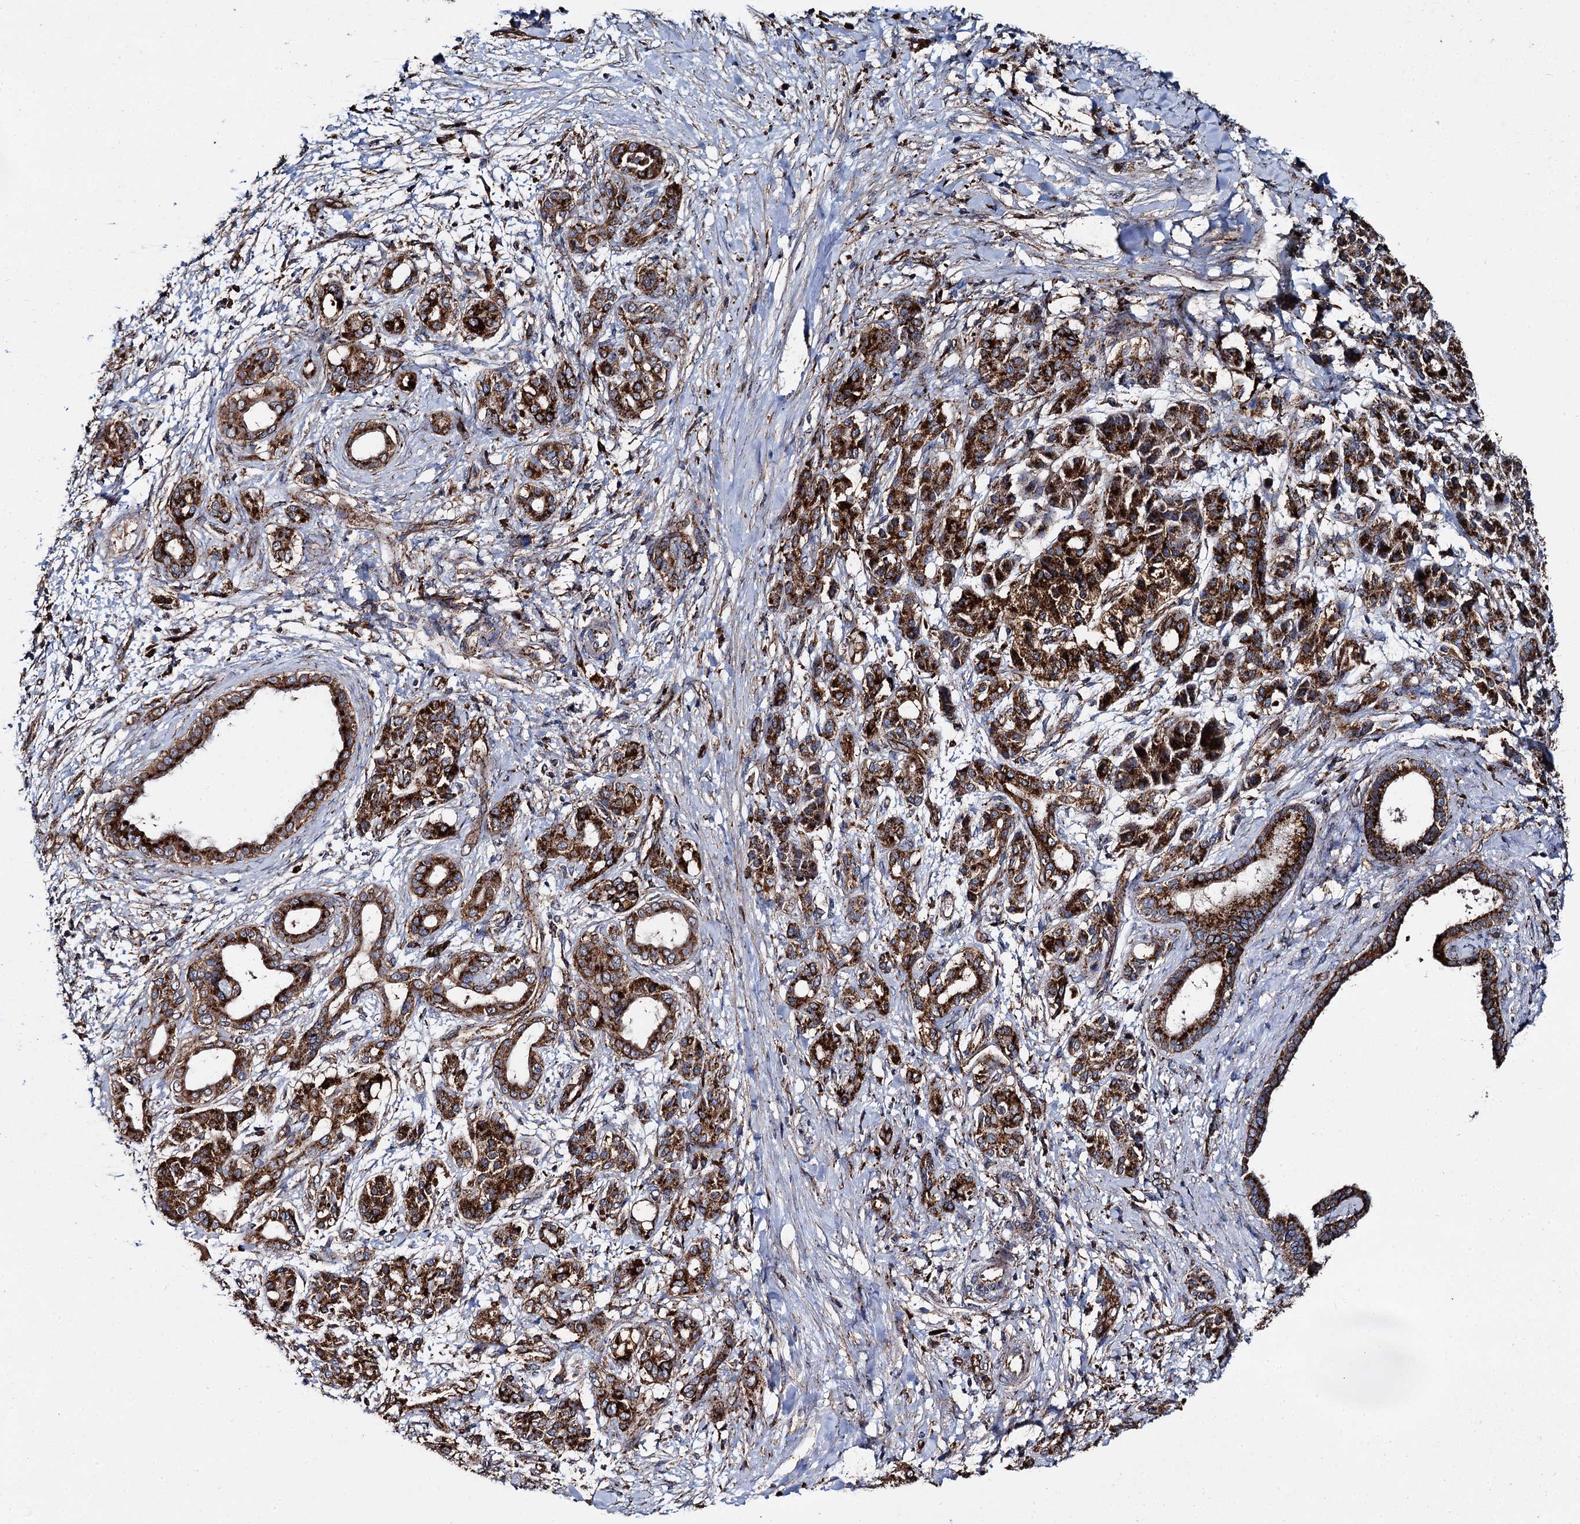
{"staining": {"intensity": "strong", "quantity": ">75%", "location": "cytoplasmic/membranous"}, "tissue": "pancreatic cancer", "cell_type": "Tumor cells", "image_type": "cancer", "snomed": [{"axis": "morphology", "description": "Adenocarcinoma, NOS"}, {"axis": "topography", "description": "Pancreas"}], "caption": "Brown immunohistochemical staining in pancreatic adenocarcinoma exhibits strong cytoplasmic/membranous staining in about >75% of tumor cells.", "gene": "GBA1", "patient": {"sex": "female", "age": 55}}